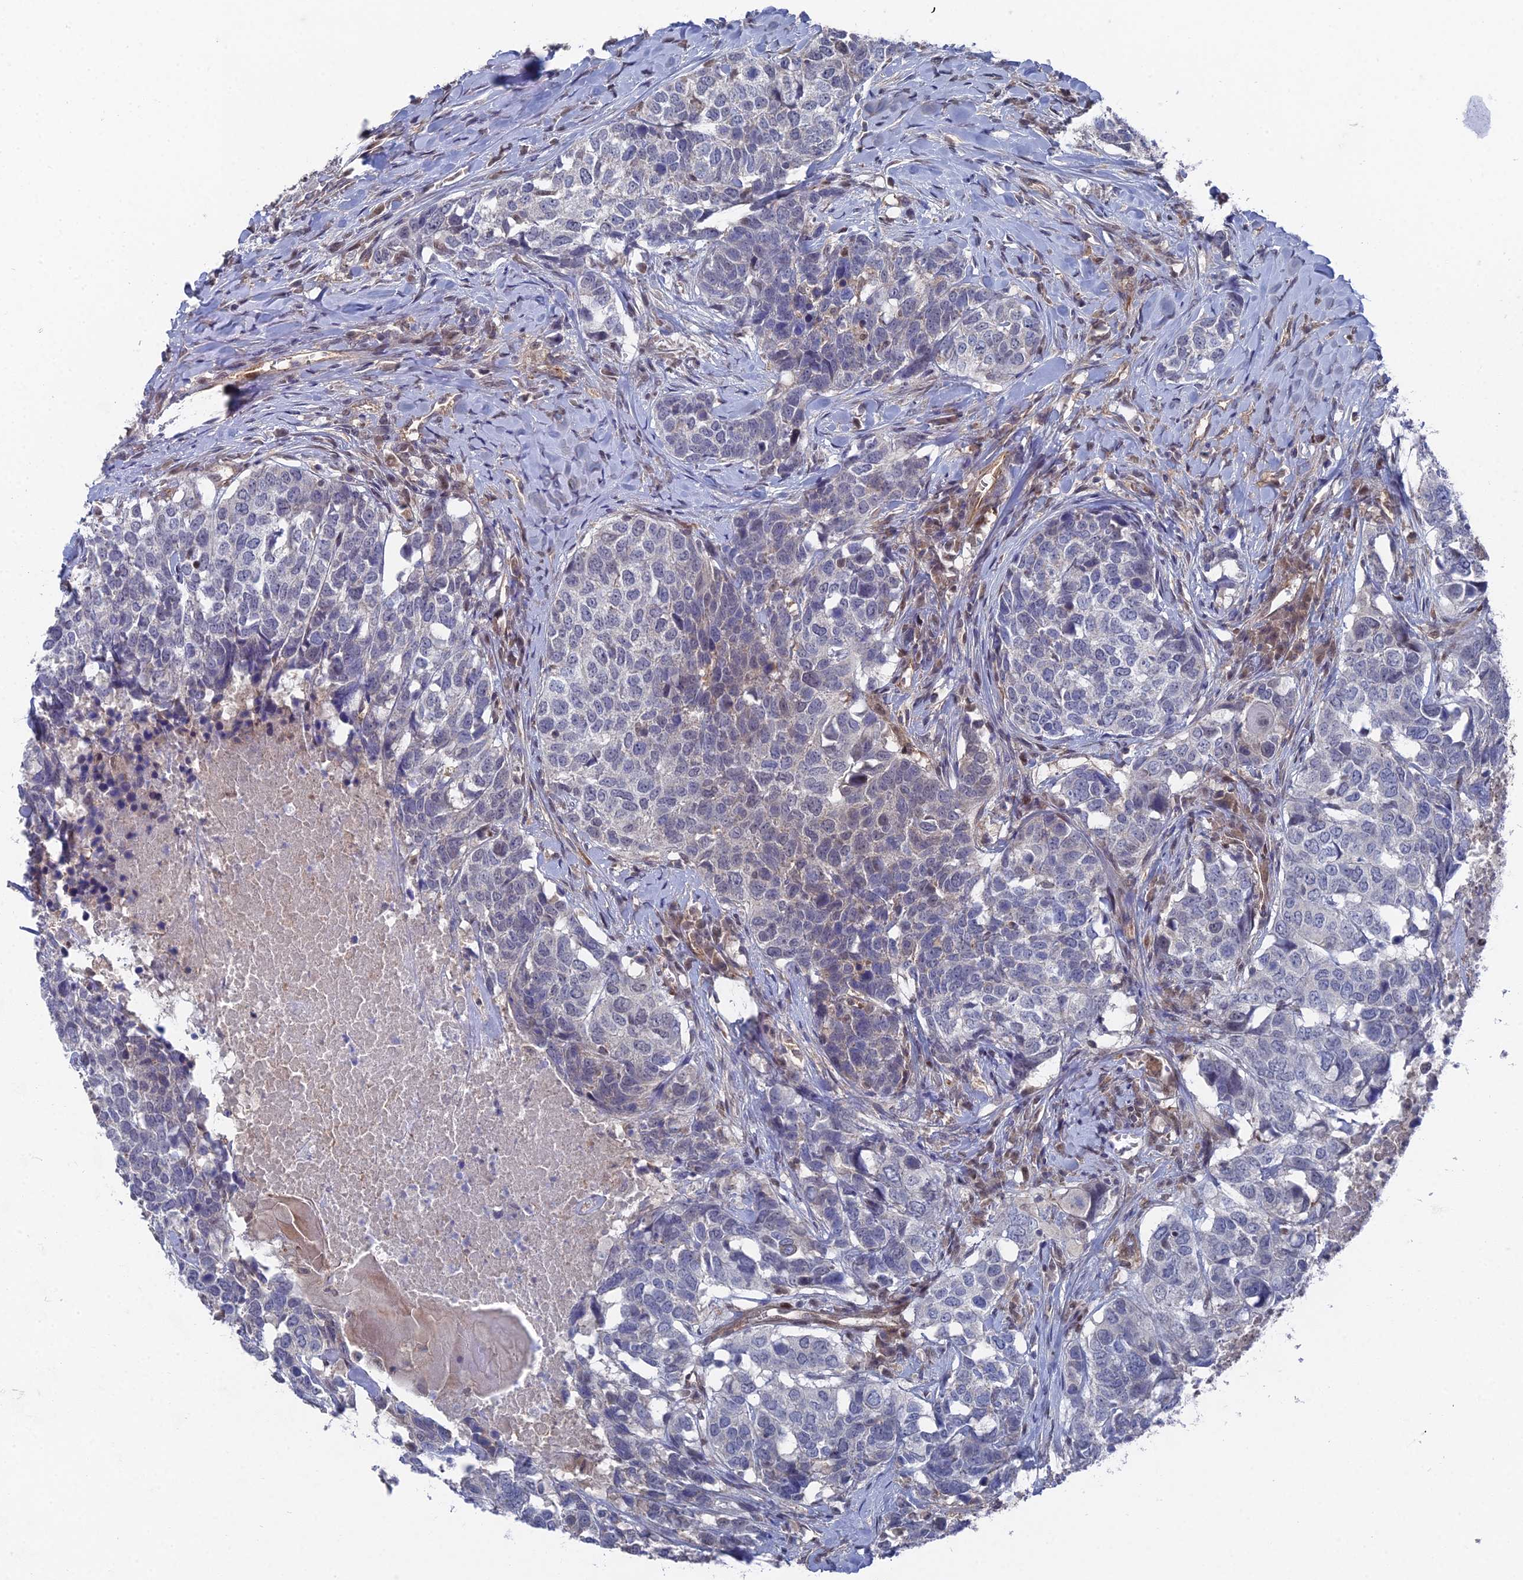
{"staining": {"intensity": "negative", "quantity": "none", "location": "none"}, "tissue": "head and neck cancer", "cell_type": "Tumor cells", "image_type": "cancer", "snomed": [{"axis": "morphology", "description": "Squamous cell carcinoma, NOS"}, {"axis": "topography", "description": "Head-Neck"}], "caption": "Immunohistochemical staining of human head and neck cancer (squamous cell carcinoma) displays no significant expression in tumor cells. The staining is performed using DAB brown chromogen with nuclei counter-stained in using hematoxylin.", "gene": "UNC5D", "patient": {"sex": "male", "age": 66}}